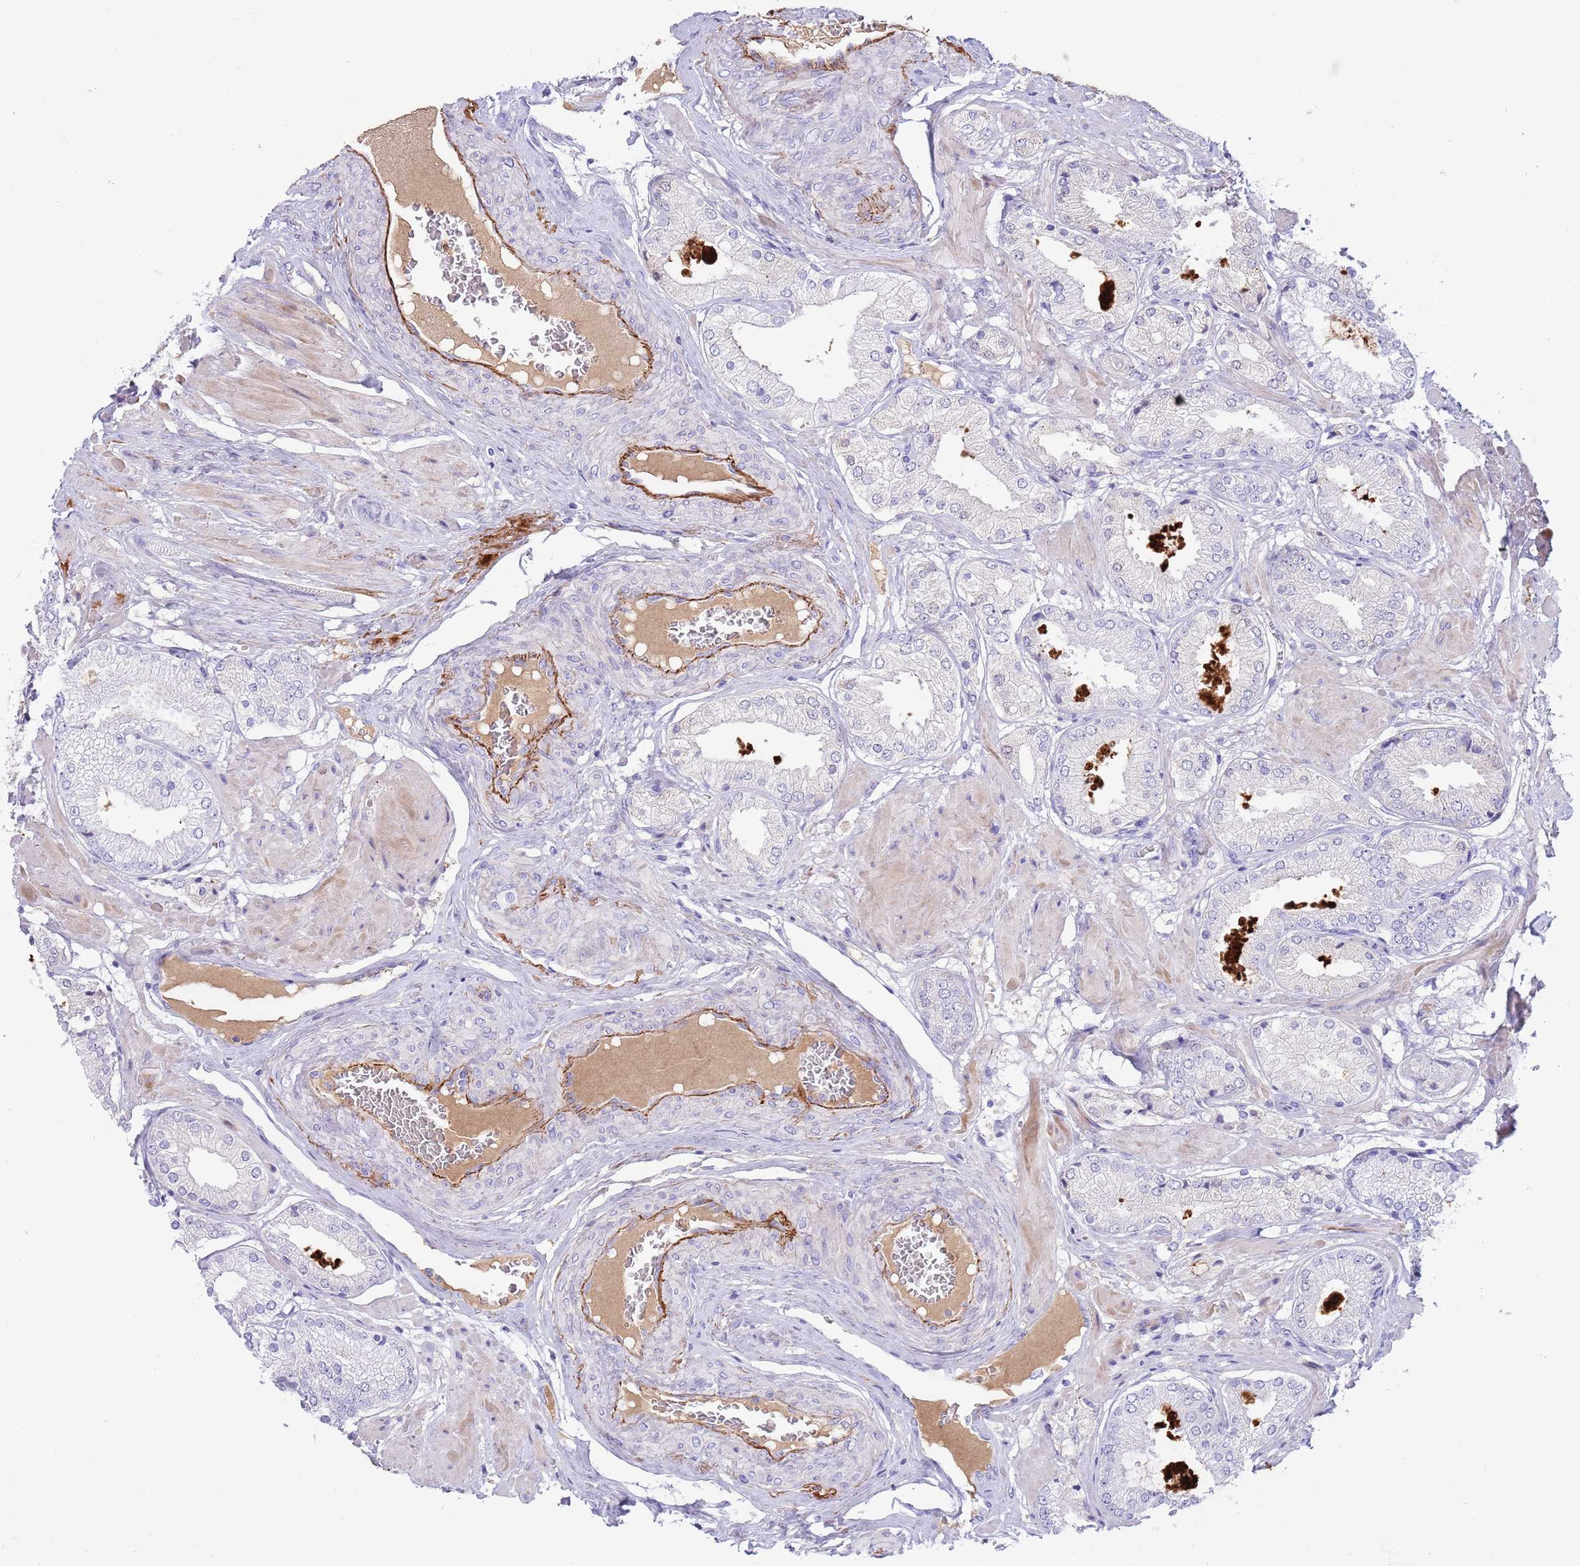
{"staining": {"intensity": "negative", "quantity": "none", "location": "none"}, "tissue": "prostate cancer", "cell_type": "Tumor cells", "image_type": "cancer", "snomed": [{"axis": "morphology", "description": "Adenocarcinoma, High grade"}, {"axis": "topography", "description": "Prostate and seminal vesicle, NOS"}], "caption": "This photomicrograph is of prostate cancer (high-grade adenocarcinoma) stained with IHC to label a protein in brown with the nuclei are counter-stained blue. There is no positivity in tumor cells.", "gene": "LEPROTL1", "patient": {"sex": "male", "age": 64}}